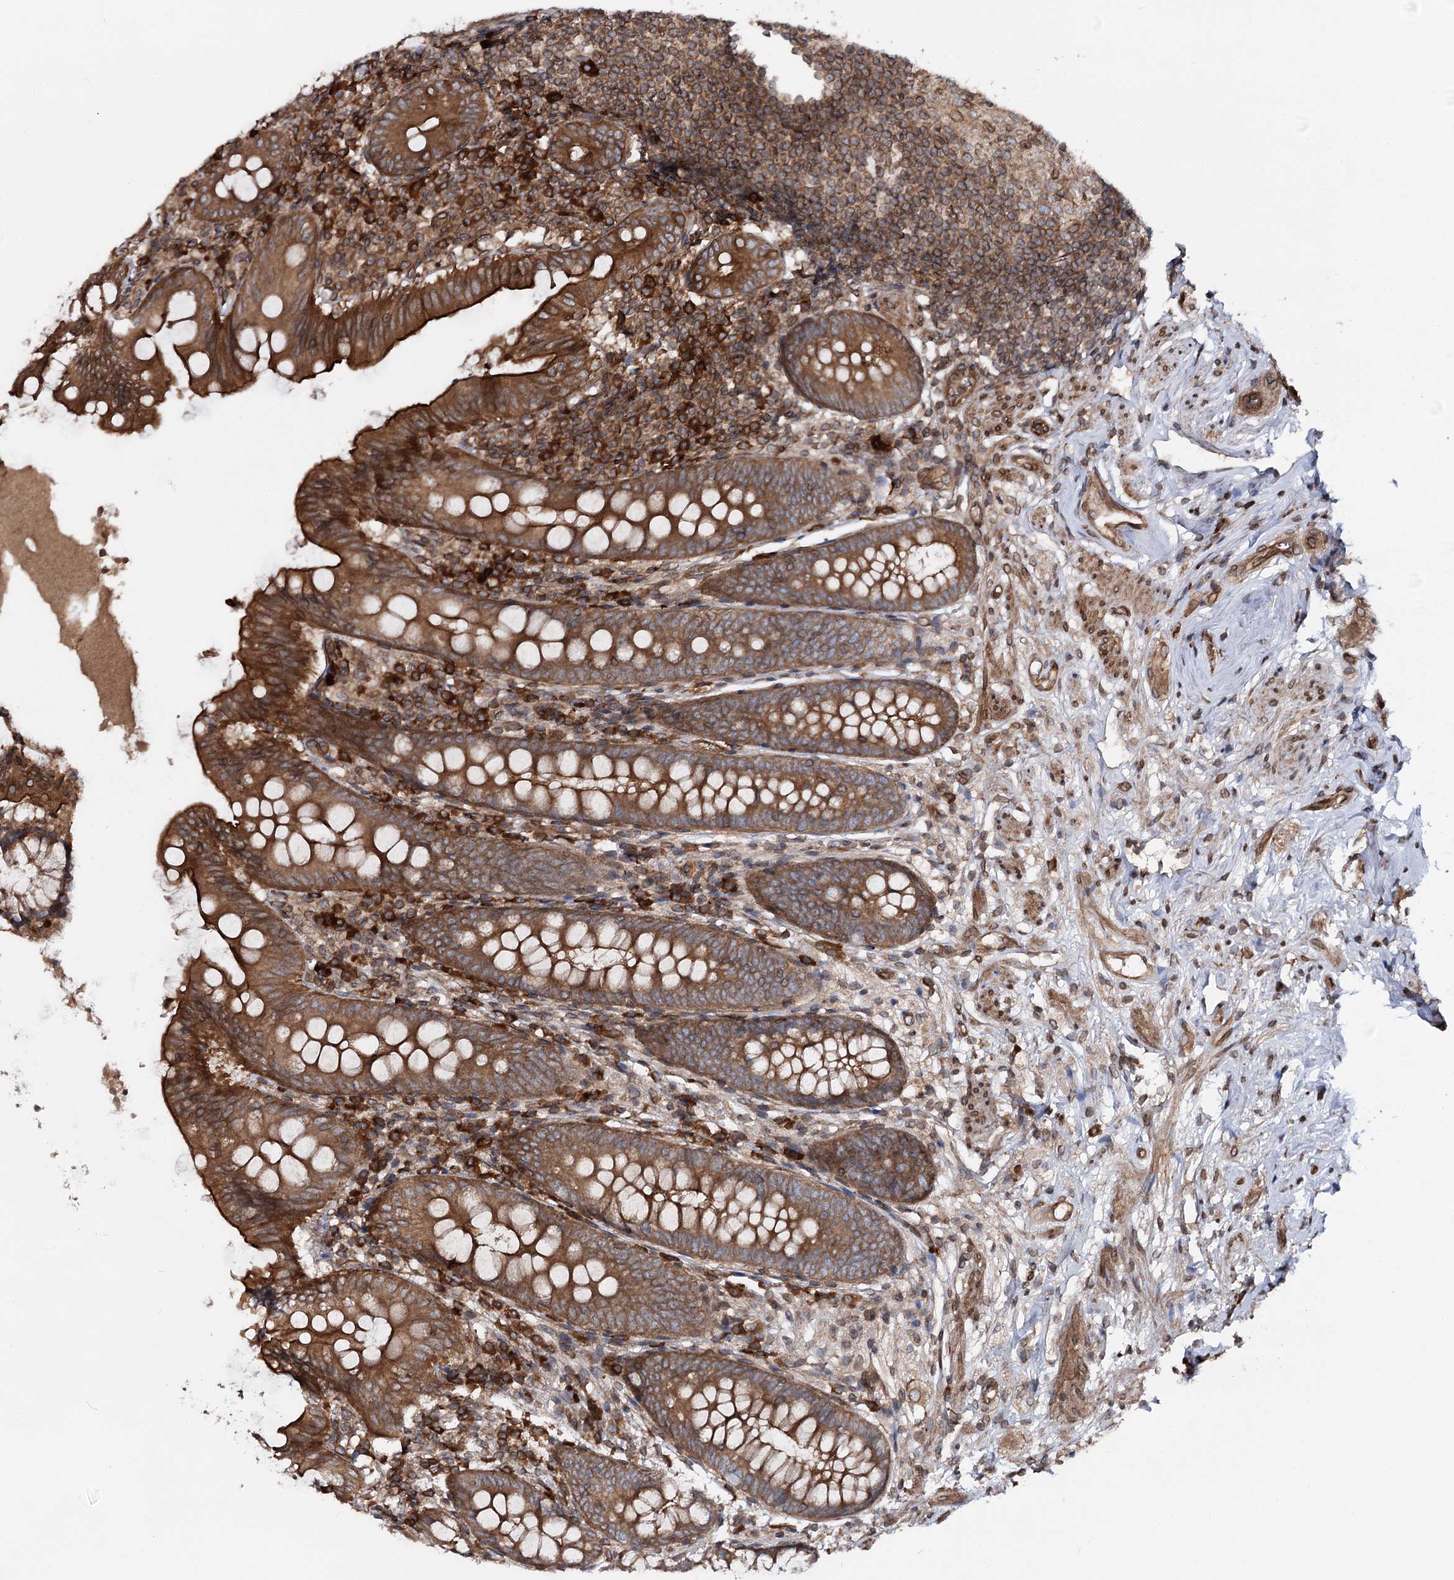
{"staining": {"intensity": "strong", "quantity": ">75%", "location": "cytoplasmic/membranous"}, "tissue": "appendix", "cell_type": "Glandular cells", "image_type": "normal", "snomed": [{"axis": "morphology", "description": "Normal tissue, NOS"}, {"axis": "topography", "description": "Appendix"}], "caption": "The micrograph displays a brown stain indicating the presence of a protein in the cytoplasmic/membranous of glandular cells in appendix. (DAB (3,3'-diaminobenzidine) = brown stain, brightfield microscopy at high magnification).", "gene": "FGFR1OP2", "patient": {"sex": "female", "age": 51}}